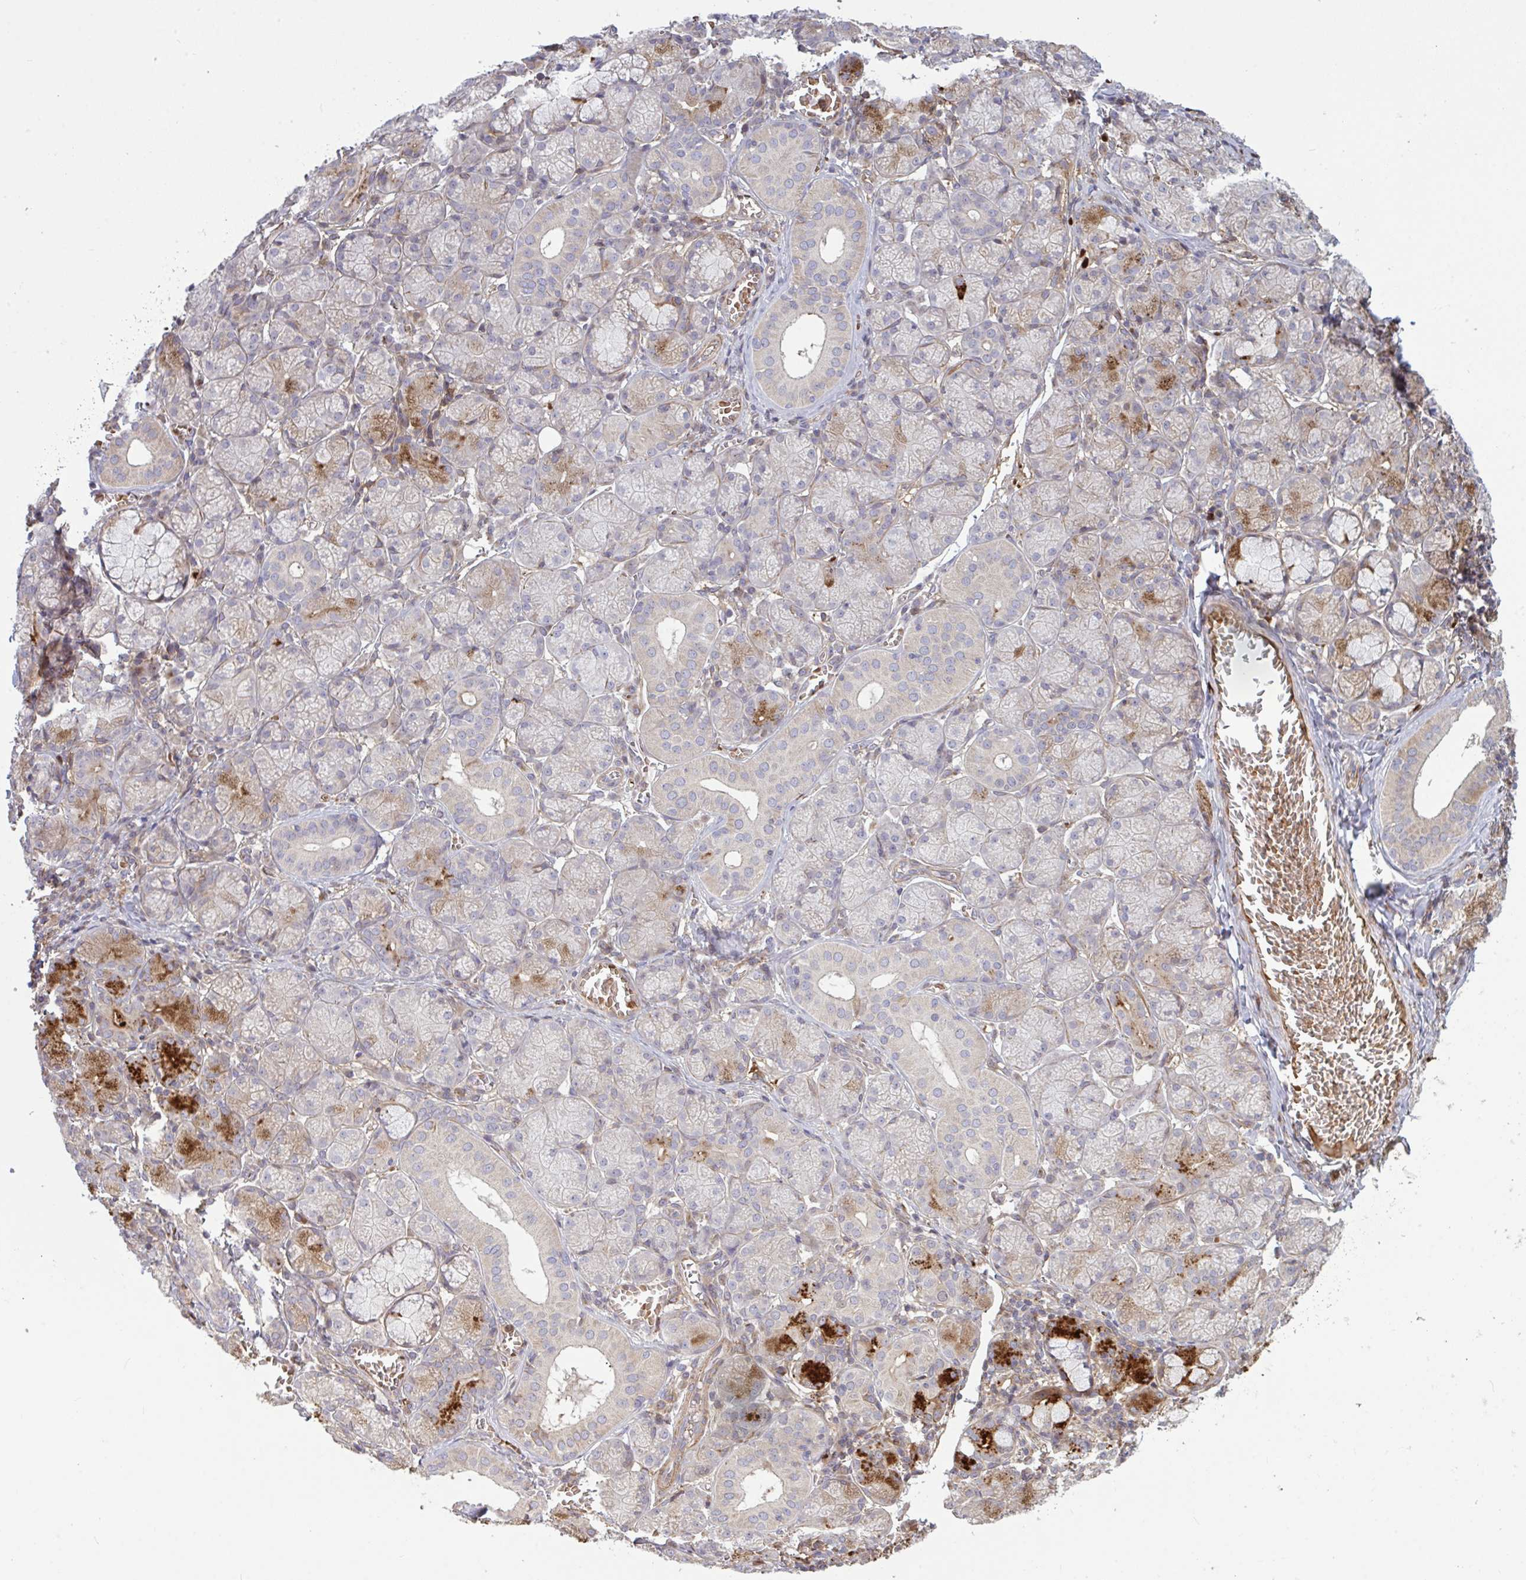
{"staining": {"intensity": "strong", "quantity": "<25%", "location": "cytoplasmic/membranous"}, "tissue": "salivary gland", "cell_type": "Glandular cells", "image_type": "normal", "snomed": [{"axis": "morphology", "description": "Normal tissue, NOS"}, {"axis": "topography", "description": "Salivary gland"}], "caption": "Protein analysis of benign salivary gland displays strong cytoplasmic/membranous expression in about <25% of glandular cells.", "gene": "IL1R1", "patient": {"sex": "female", "age": 24}}